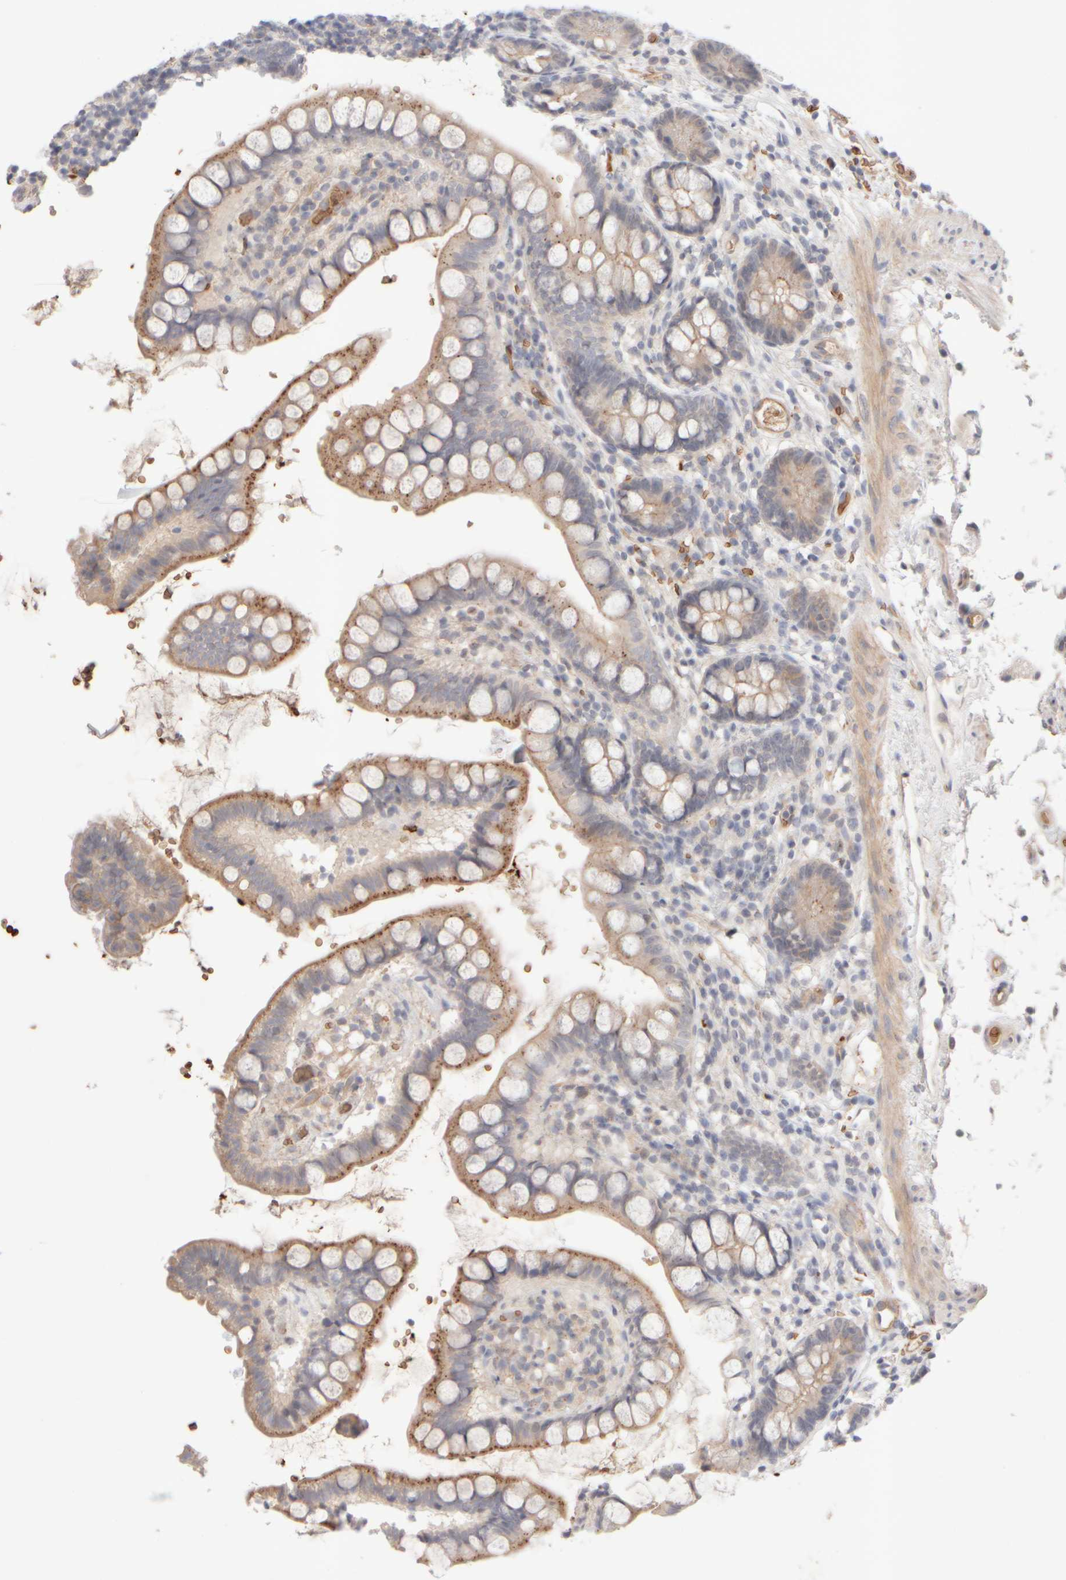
{"staining": {"intensity": "moderate", "quantity": "<25%", "location": "cytoplasmic/membranous"}, "tissue": "small intestine", "cell_type": "Glandular cells", "image_type": "normal", "snomed": [{"axis": "morphology", "description": "Normal tissue, NOS"}, {"axis": "topography", "description": "Smooth muscle"}, {"axis": "topography", "description": "Small intestine"}], "caption": "DAB immunohistochemical staining of unremarkable human small intestine reveals moderate cytoplasmic/membranous protein positivity in about <25% of glandular cells.", "gene": "MST1", "patient": {"sex": "female", "age": 84}}